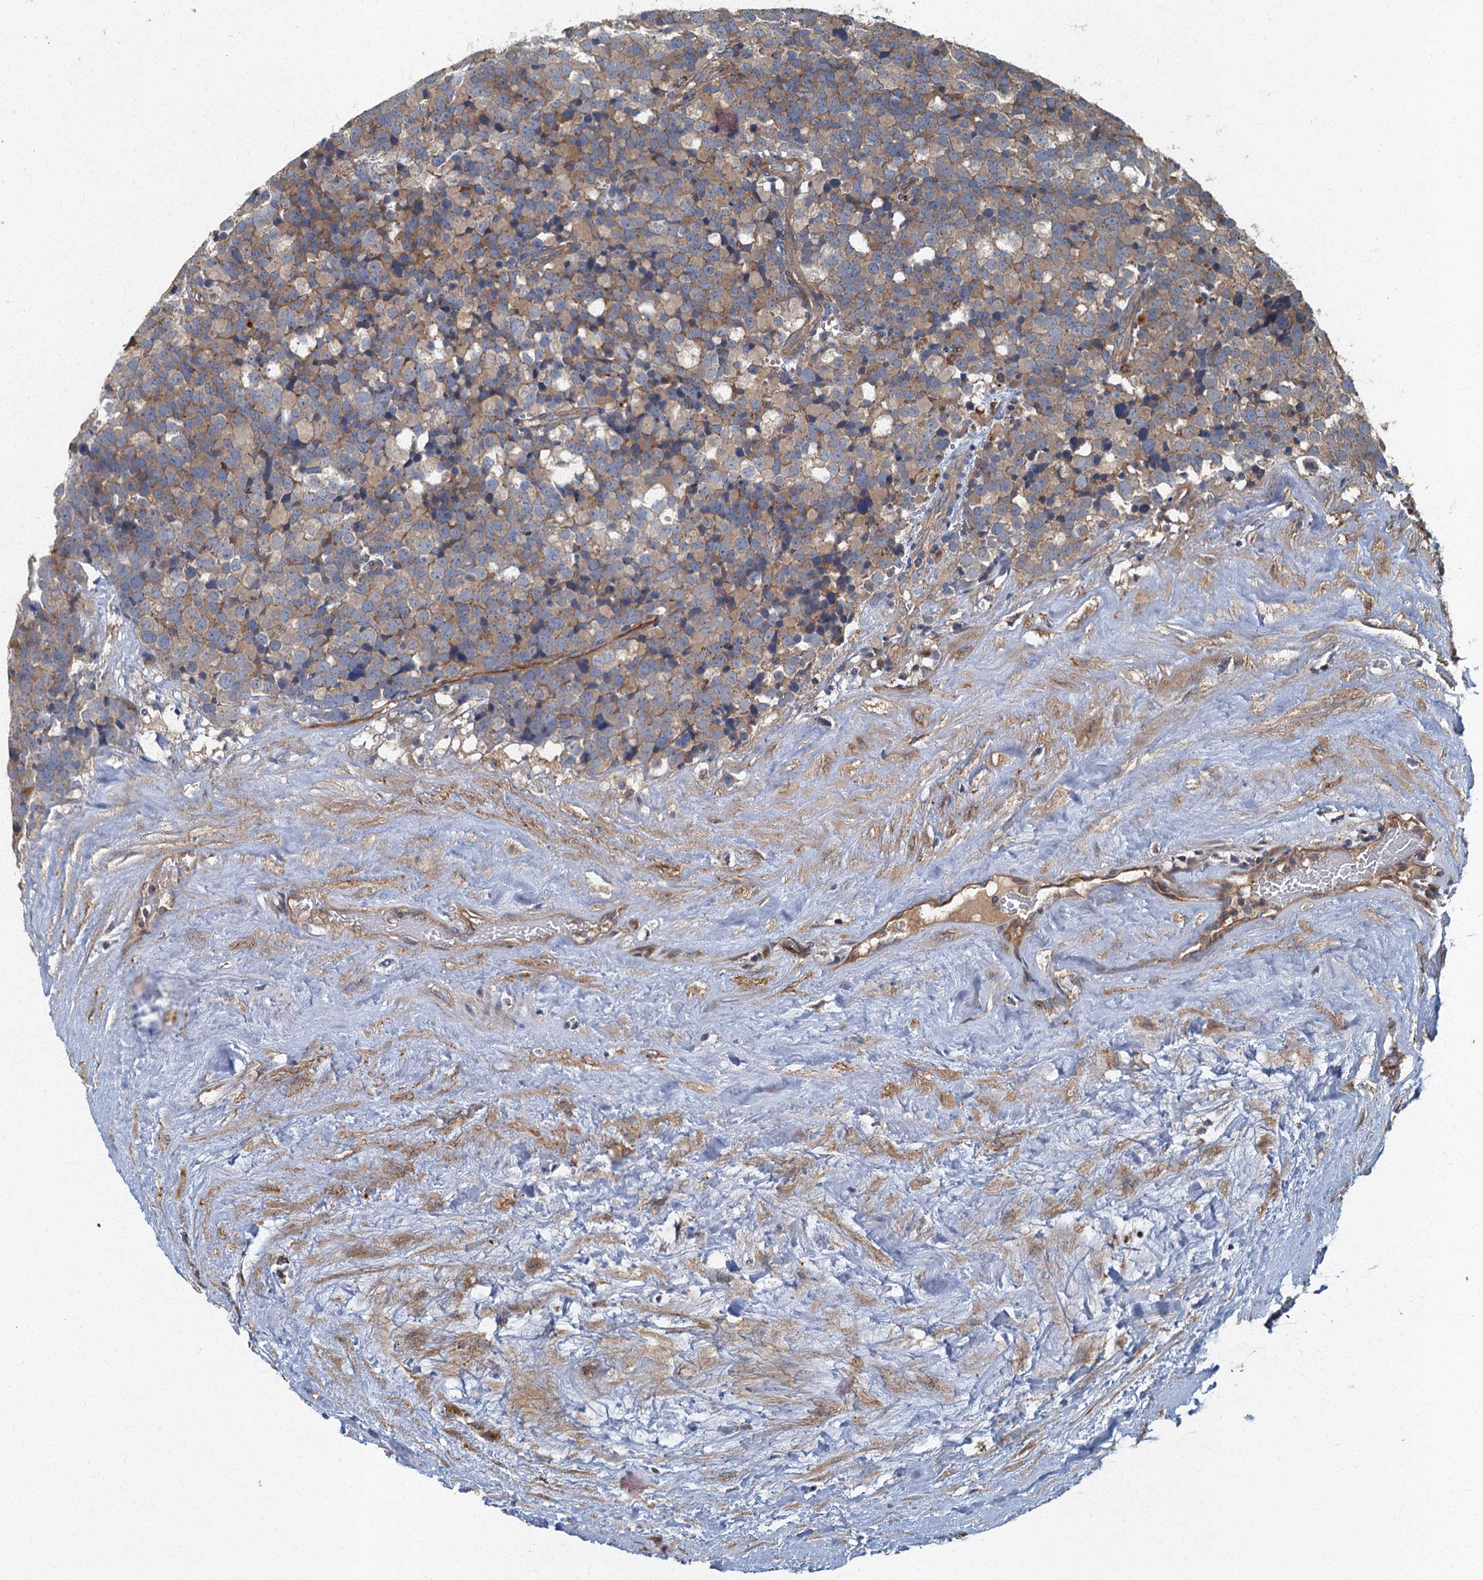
{"staining": {"intensity": "weak", "quantity": ">75%", "location": "cytoplasmic/membranous"}, "tissue": "testis cancer", "cell_type": "Tumor cells", "image_type": "cancer", "snomed": [{"axis": "morphology", "description": "Seminoma, NOS"}, {"axis": "topography", "description": "Testis"}], "caption": "Human testis cancer (seminoma) stained with a protein marker shows weak staining in tumor cells.", "gene": "ARL11", "patient": {"sex": "male", "age": 71}}